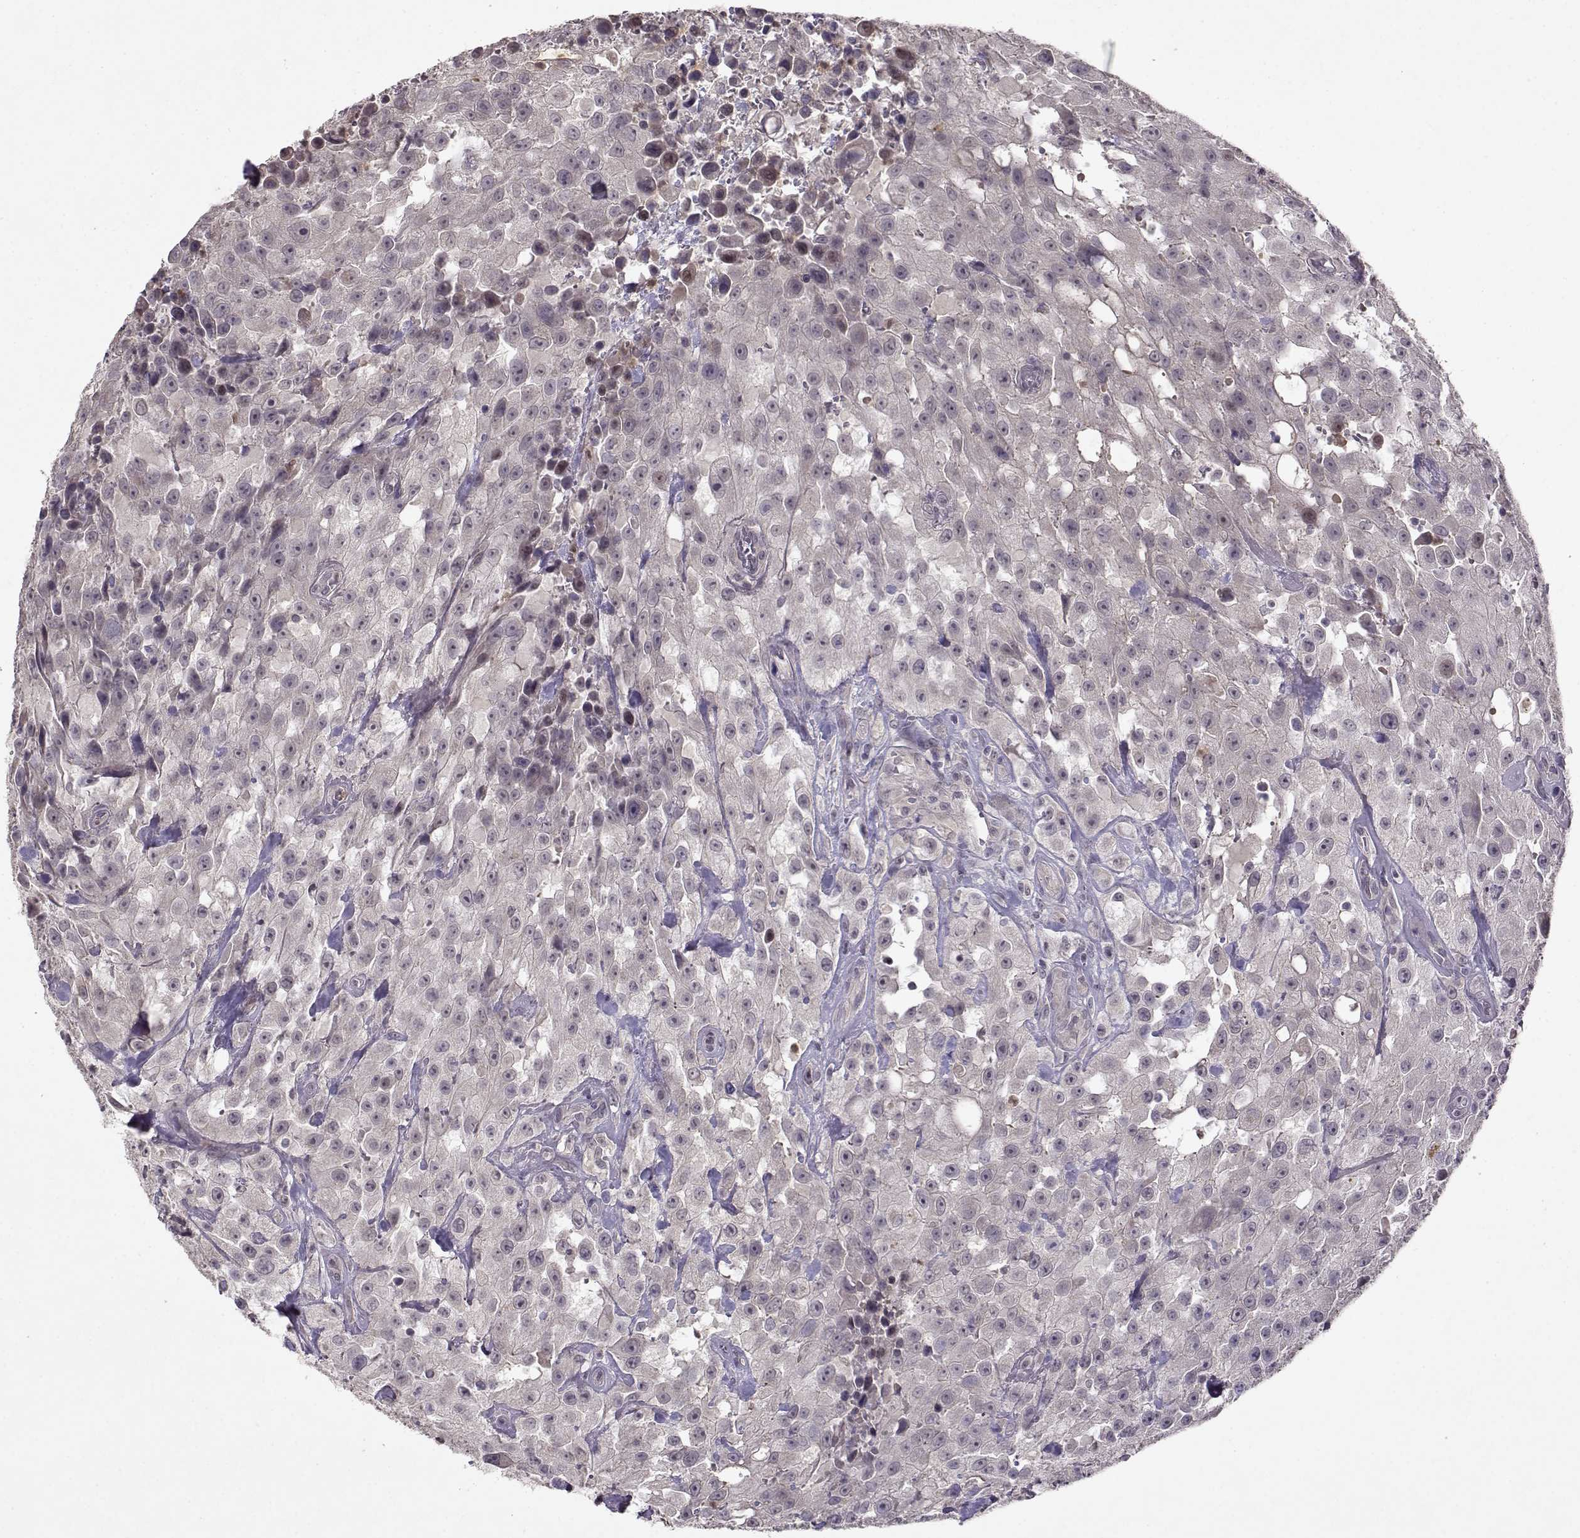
{"staining": {"intensity": "negative", "quantity": "none", "location": "none"}, "tissue": "urothelial cancer", "cell_type": "Tumor cells", "image_type": "cancer", "snomed": [{"axis": "morphology", "description": "Urothelial carcinoma, High grade"}, {"axis": "topography", "description": "Urinary bladder"}], "caption": "Immunohistochemistry (IHC) of human urothelial cancer shows no positivity in tumor cells.", "gene": "BMX", "patient": {"sex": "male", "age": 79}}